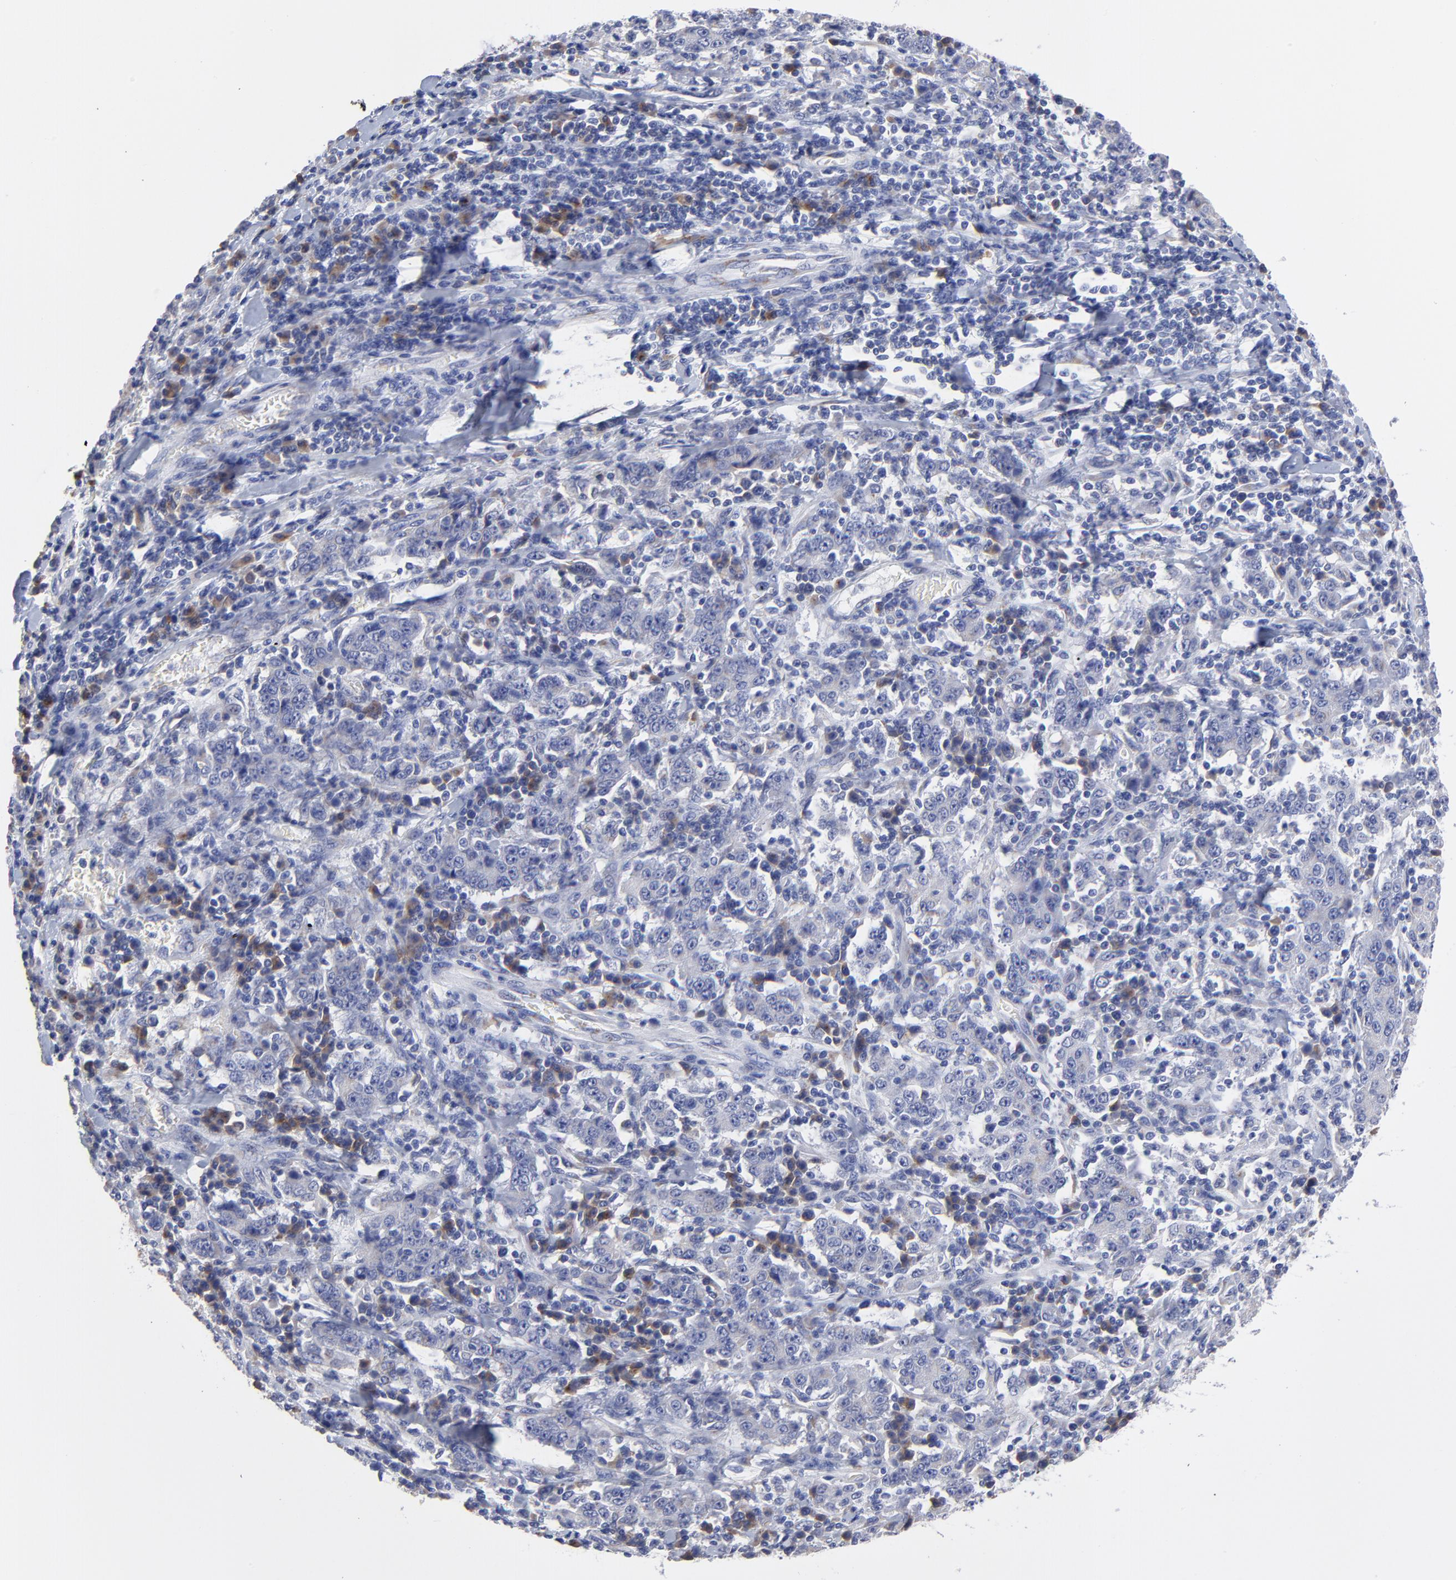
{"staining": {"intensity": "negative", "quantity": "none", "location": "none"}, "tissue": "stomach cancer", "cell_type": "Tumor cells", "image_type": "cancer", "snomed": [{"axis": "morphology", "description": "Normal tissue, NOS"}, {"axis": "morphology", "description": "Adenocarcinoma, NOS"}, {"axis": "topography", "description": "Stomach, upper"}, {"axis": "topography", "description": "Stomach"}], "caption": "Immunohistochemical staining of adenocarcinoma (stomach) reveals no significant positivity in tumor cells.", "gene": "LAX1", "patient": {"sex": "male", "age": 59}}